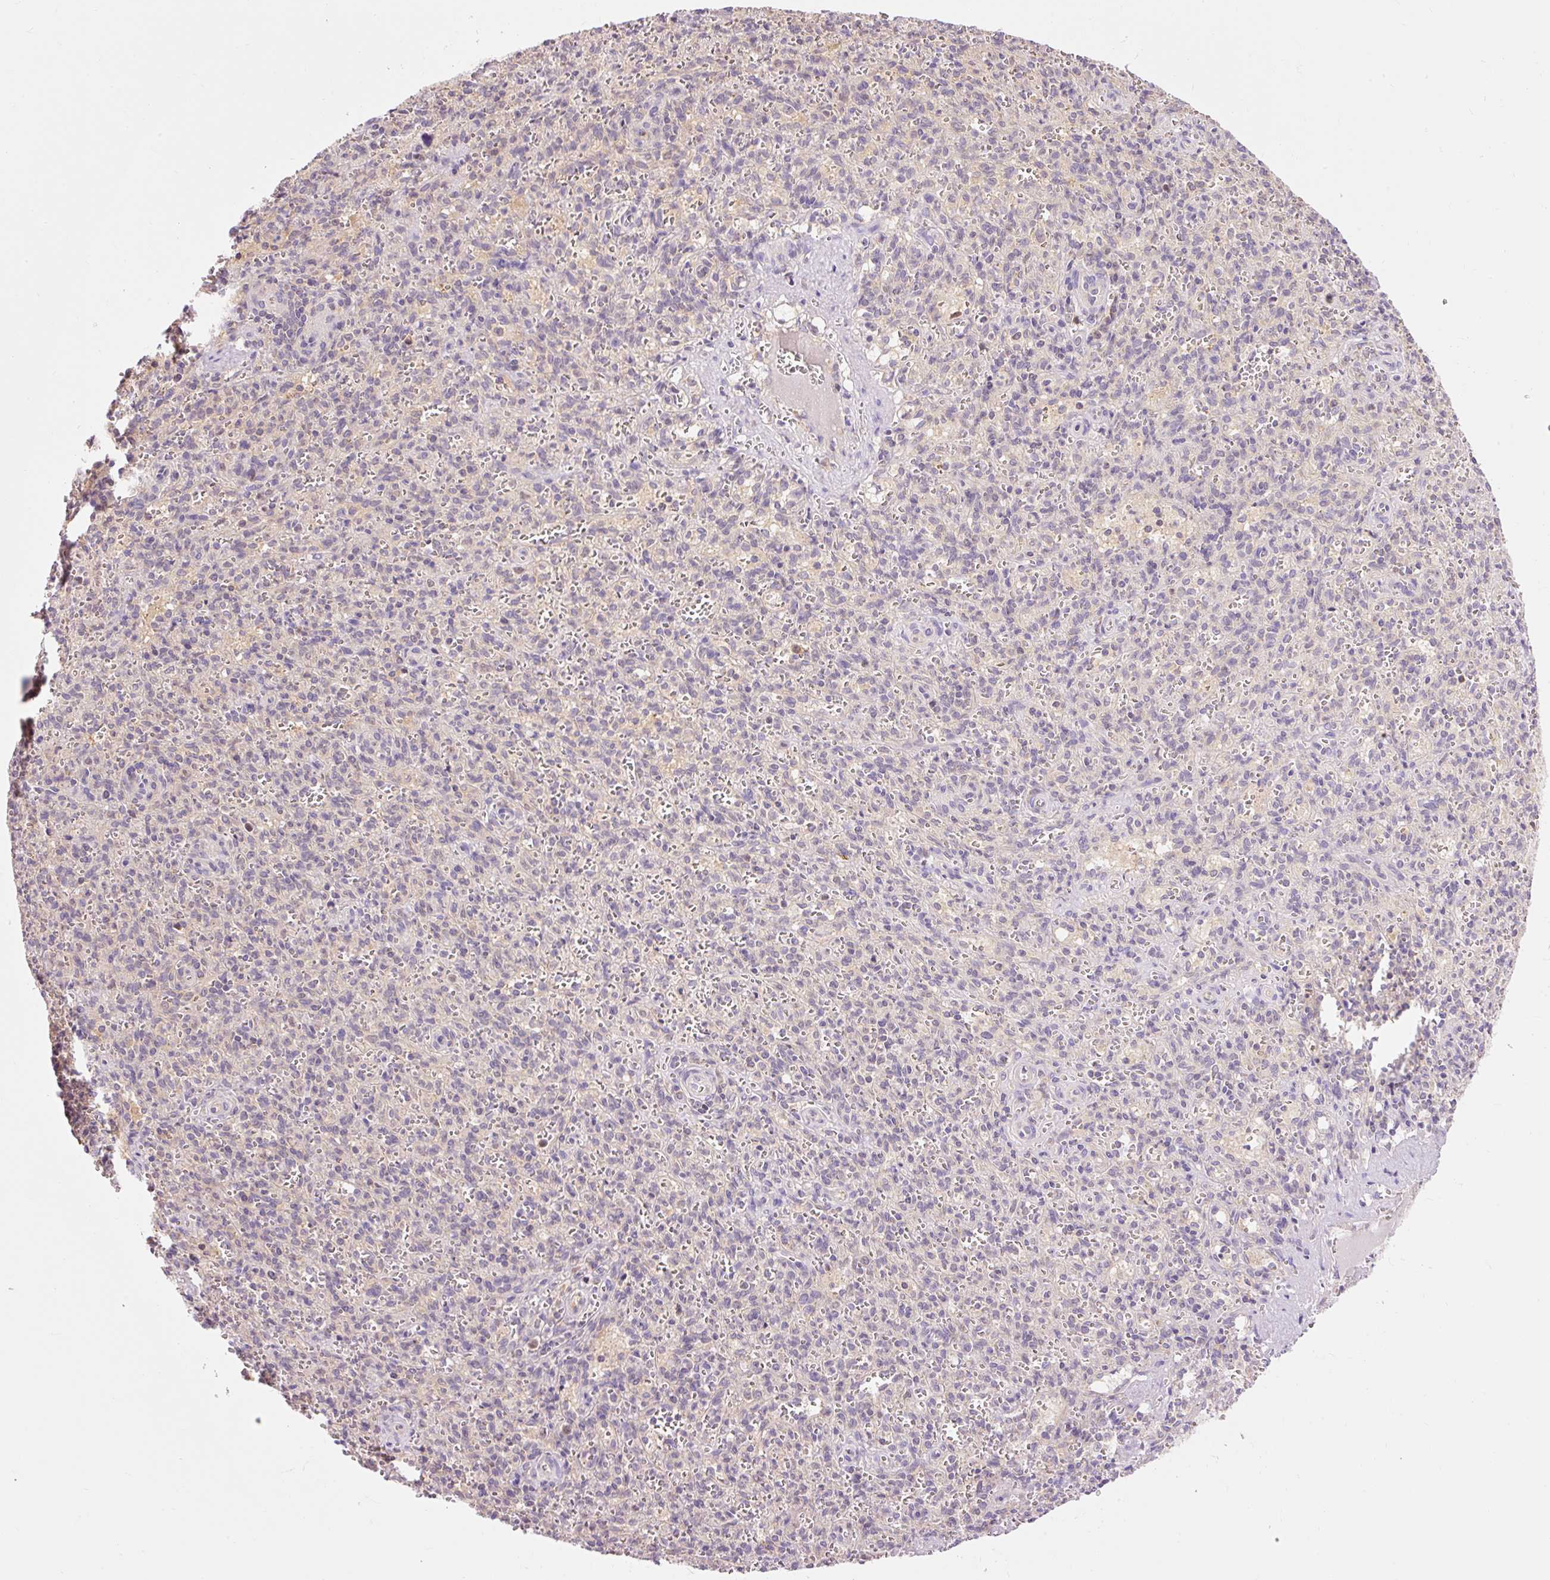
{"staining": {"intensity": "negative", "quantity": "none", "location": "none"}, "tissue": "spleen", "cell_type": "Cells in red pulp", "image_type": "normal", "snomed": [{"axis": "morphology", "description": "Normal tissue, NOS"}, {"axis": "topography", "description": "Spleen"}], "caption": "A micrograph of human spleen is negative for staining in cells in red pulp.", "gene": "IMMT", "patient": {"sex": "female", "age": 26}}